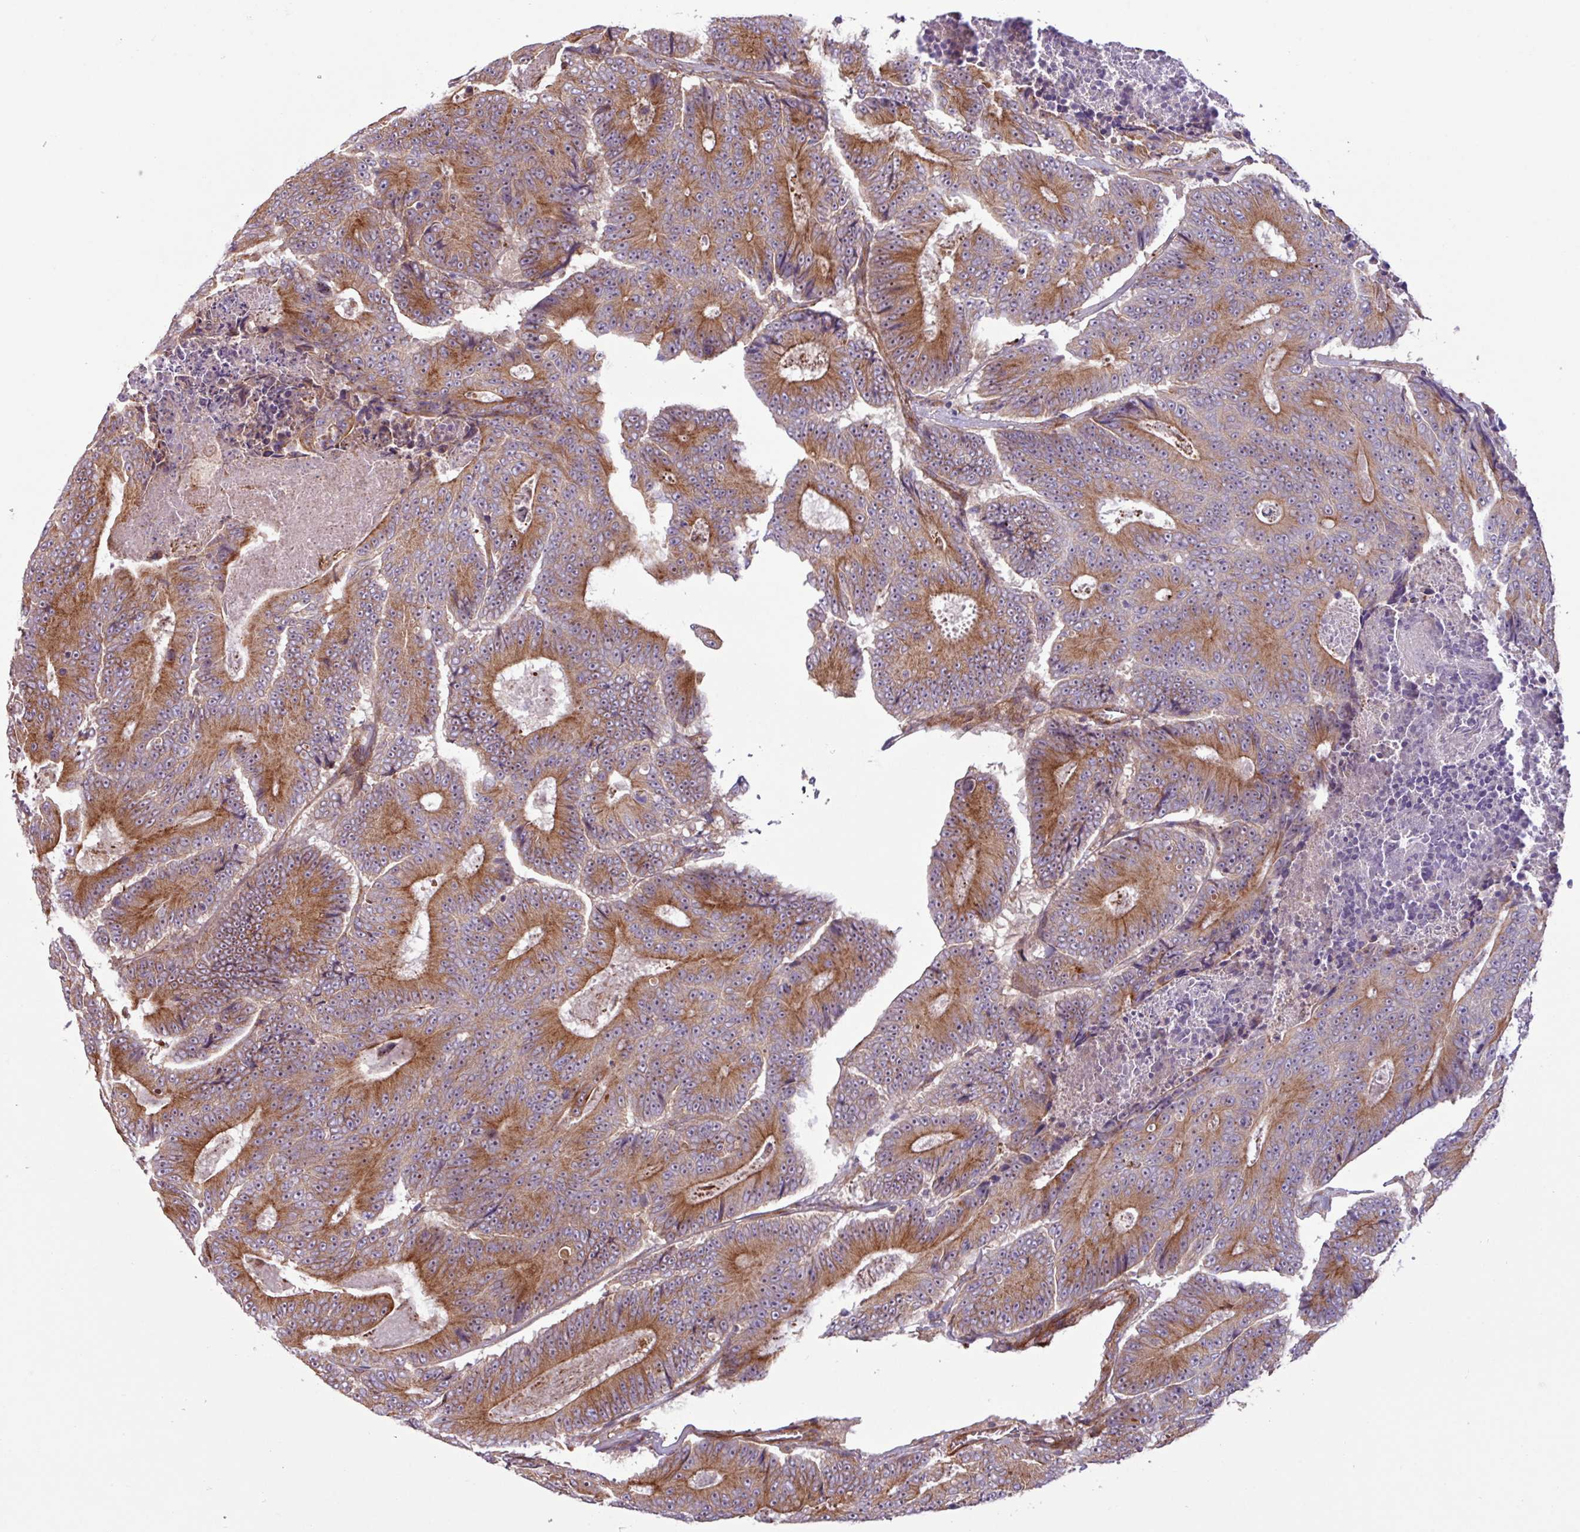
{"staining": {"intensity": "moderate", "quantity": ">75%", "location": "cytoplasmic/membranous"}, "tissue": "colorectal cancer", "cell_type": "Tumor cells", "image_type": "cancer", "snomed": [{"axis": "morphology", "description": "Adenocarcinoma, NOS"}, {"axis": "topography", "description": "Colon"}], "caption": "Immunohistochemical staining of human colorectal adenocarcinoma reveals medium levels of moderate cytoplasmic/membranous positivity in about >75% of tumor cells. (DAB (3,3'-diaminobenzidine) = brown stain, brightfield microscopy at high magnification).", "gene": "ZNF300", "patient": {"sex": "male", "age": 83}}